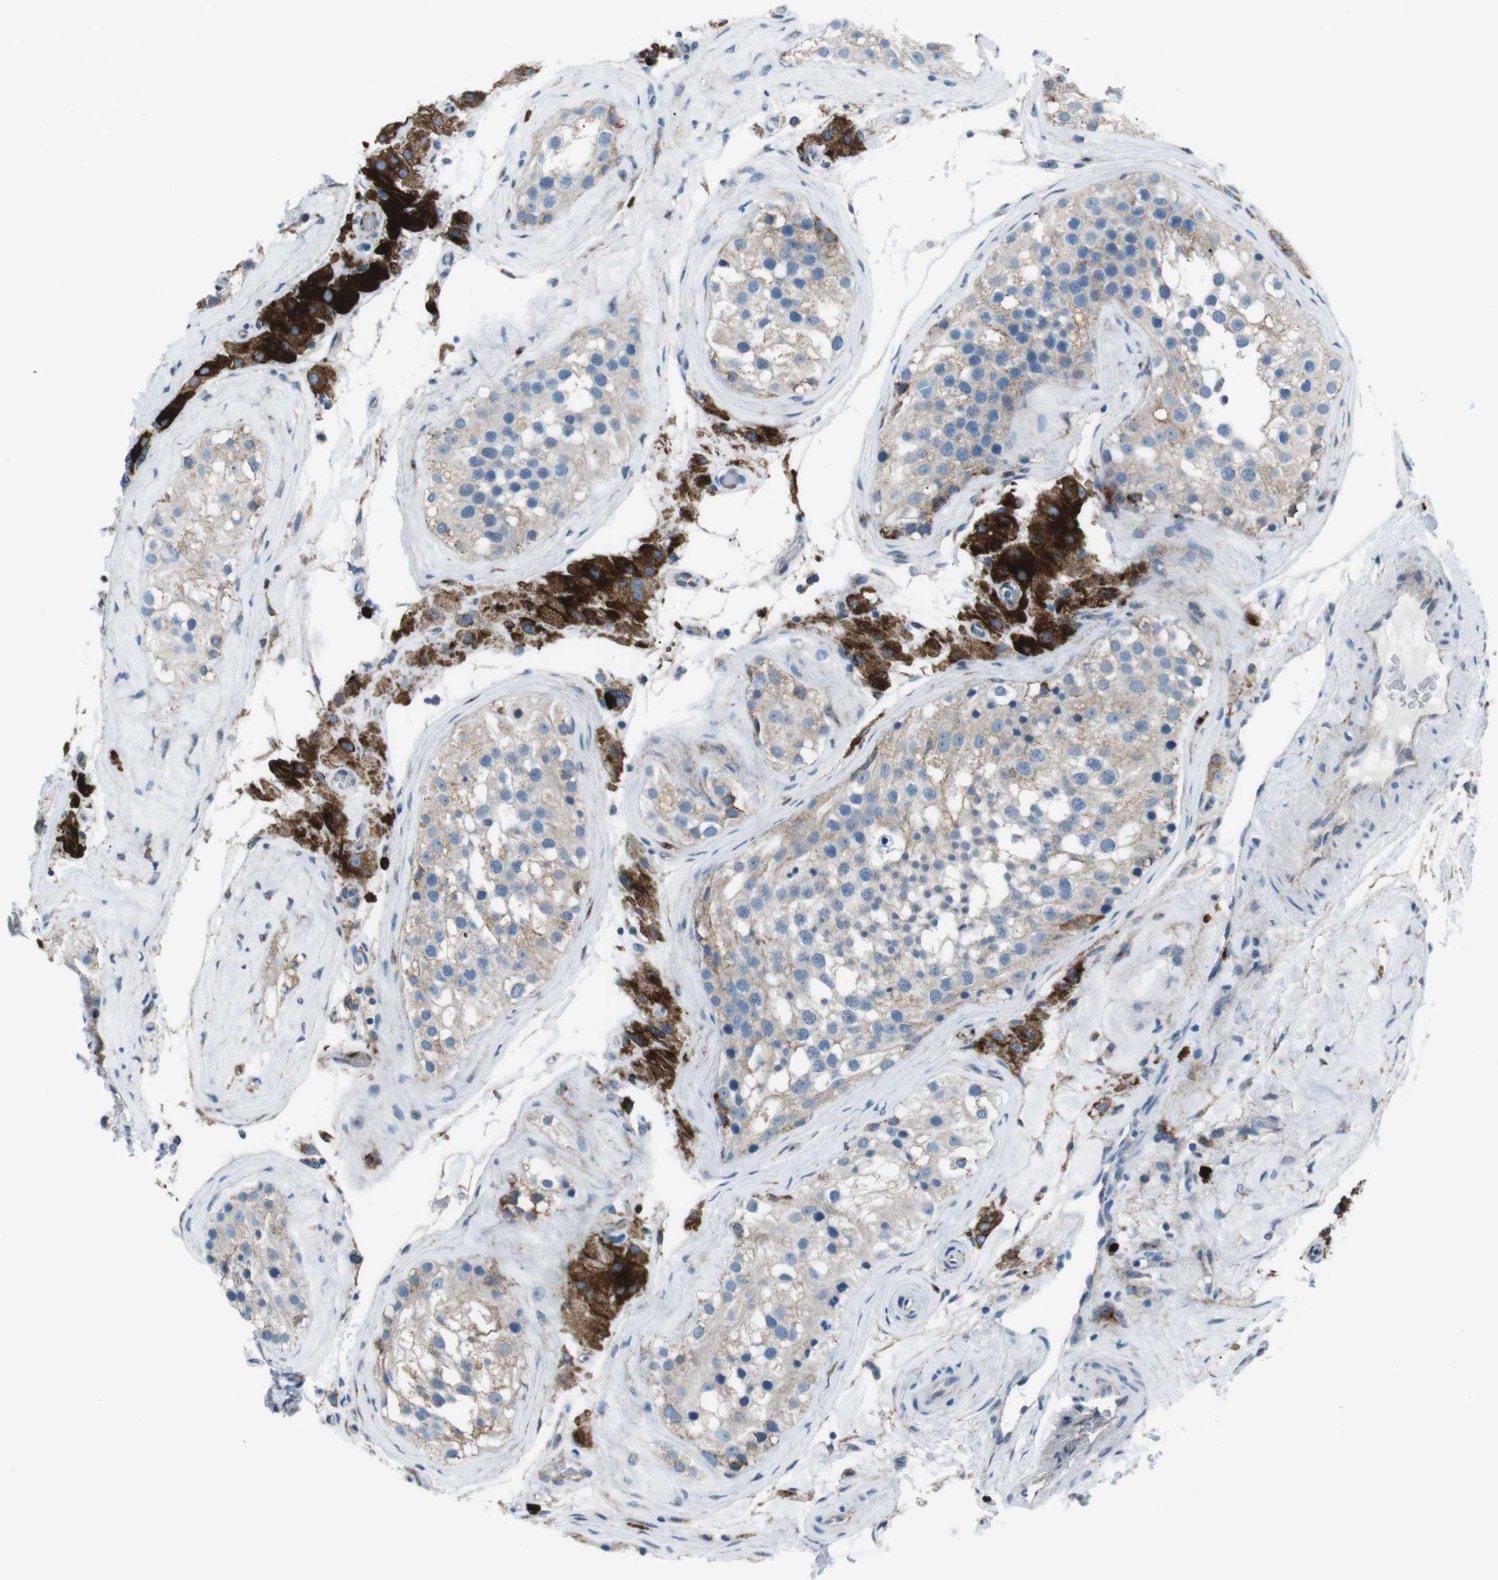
{"staining": {"intensity": "weak", "quantity": "<25%", "location": "cytoplasmic/membranous"}, "tissue": "testis", "cell_type": "Cells in seminiferous ducts", "image_type": "normal", "snomed": [{"axis": "morphology", "description": "Normal tissue, NOS"}, {"axis": "morphology", "description": "Seminoma, NOS"}, {"axis": "topography", "description": "Testis"}], "caption": "An immunohistochemistry (IHC) photomicrograph of normal testis is shown. There is no staining in cells in seminiferous ducts of testis.", "gene": "CSF2RA", "patient": {"sex": "male", "age": 71}}